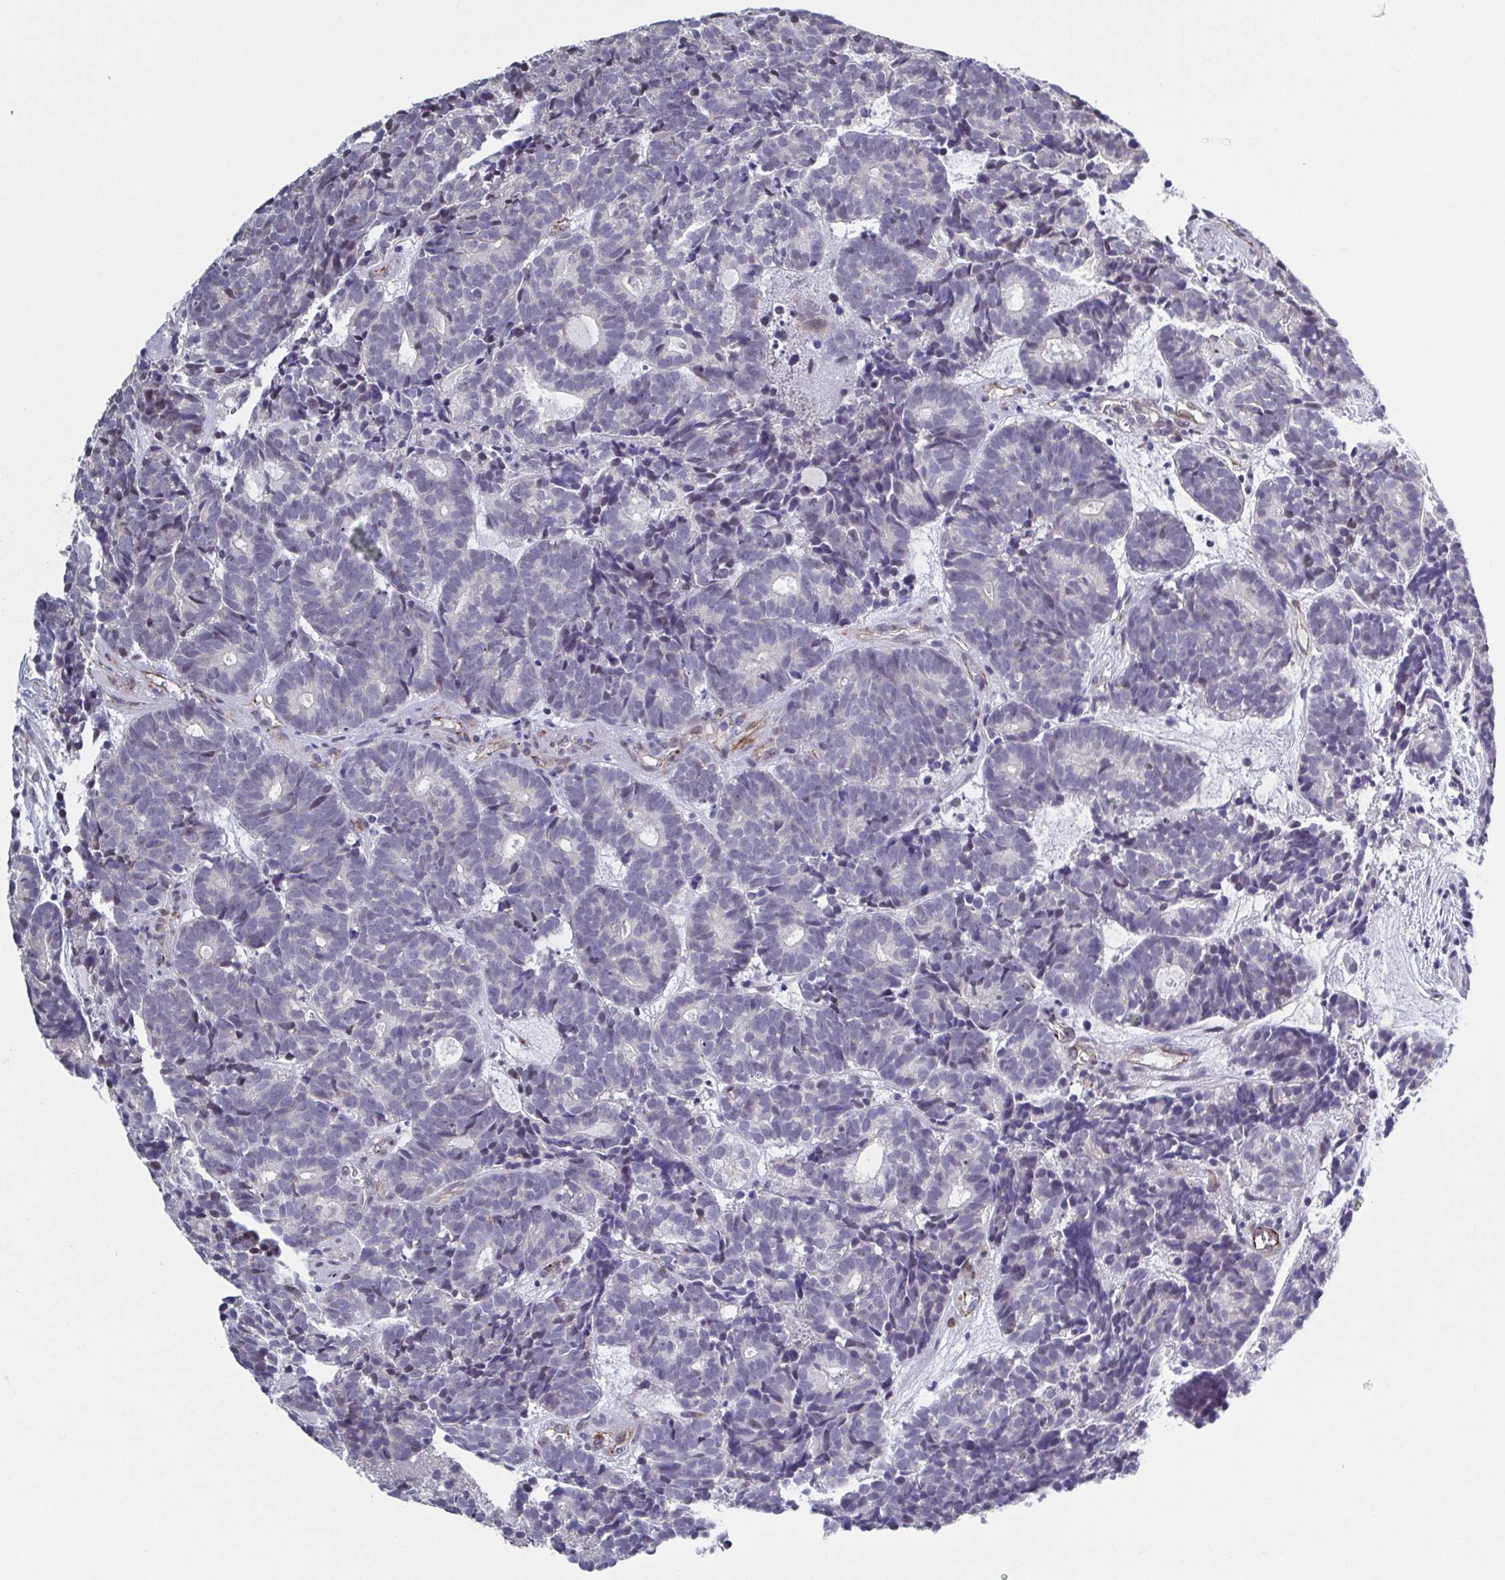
{"staining": {"intensity": "negative", "quantity": "none", "location": "none"}, "tissue": "head and neck cancer", "cell_type": "Tumor cells", "image_type": "cancer", "snomed": [{"axis": "morphology", "description": "Adenocarcinoma, NOS"}, {"axis": "topography", "description": "Head-Neck"}], "caption": "Tumor cells show no significant protein staining in head and neck cancer (adenocarcinoma). The staining was performed using DAB (3,3'-diaminobenzidine) to visualize the protein expression in brown, while the nuclei were stained in blue with hematoxylin (Magnification: 20x).", "gene": "TMEM92", "patient": {"sex": "female", "age": 81}}